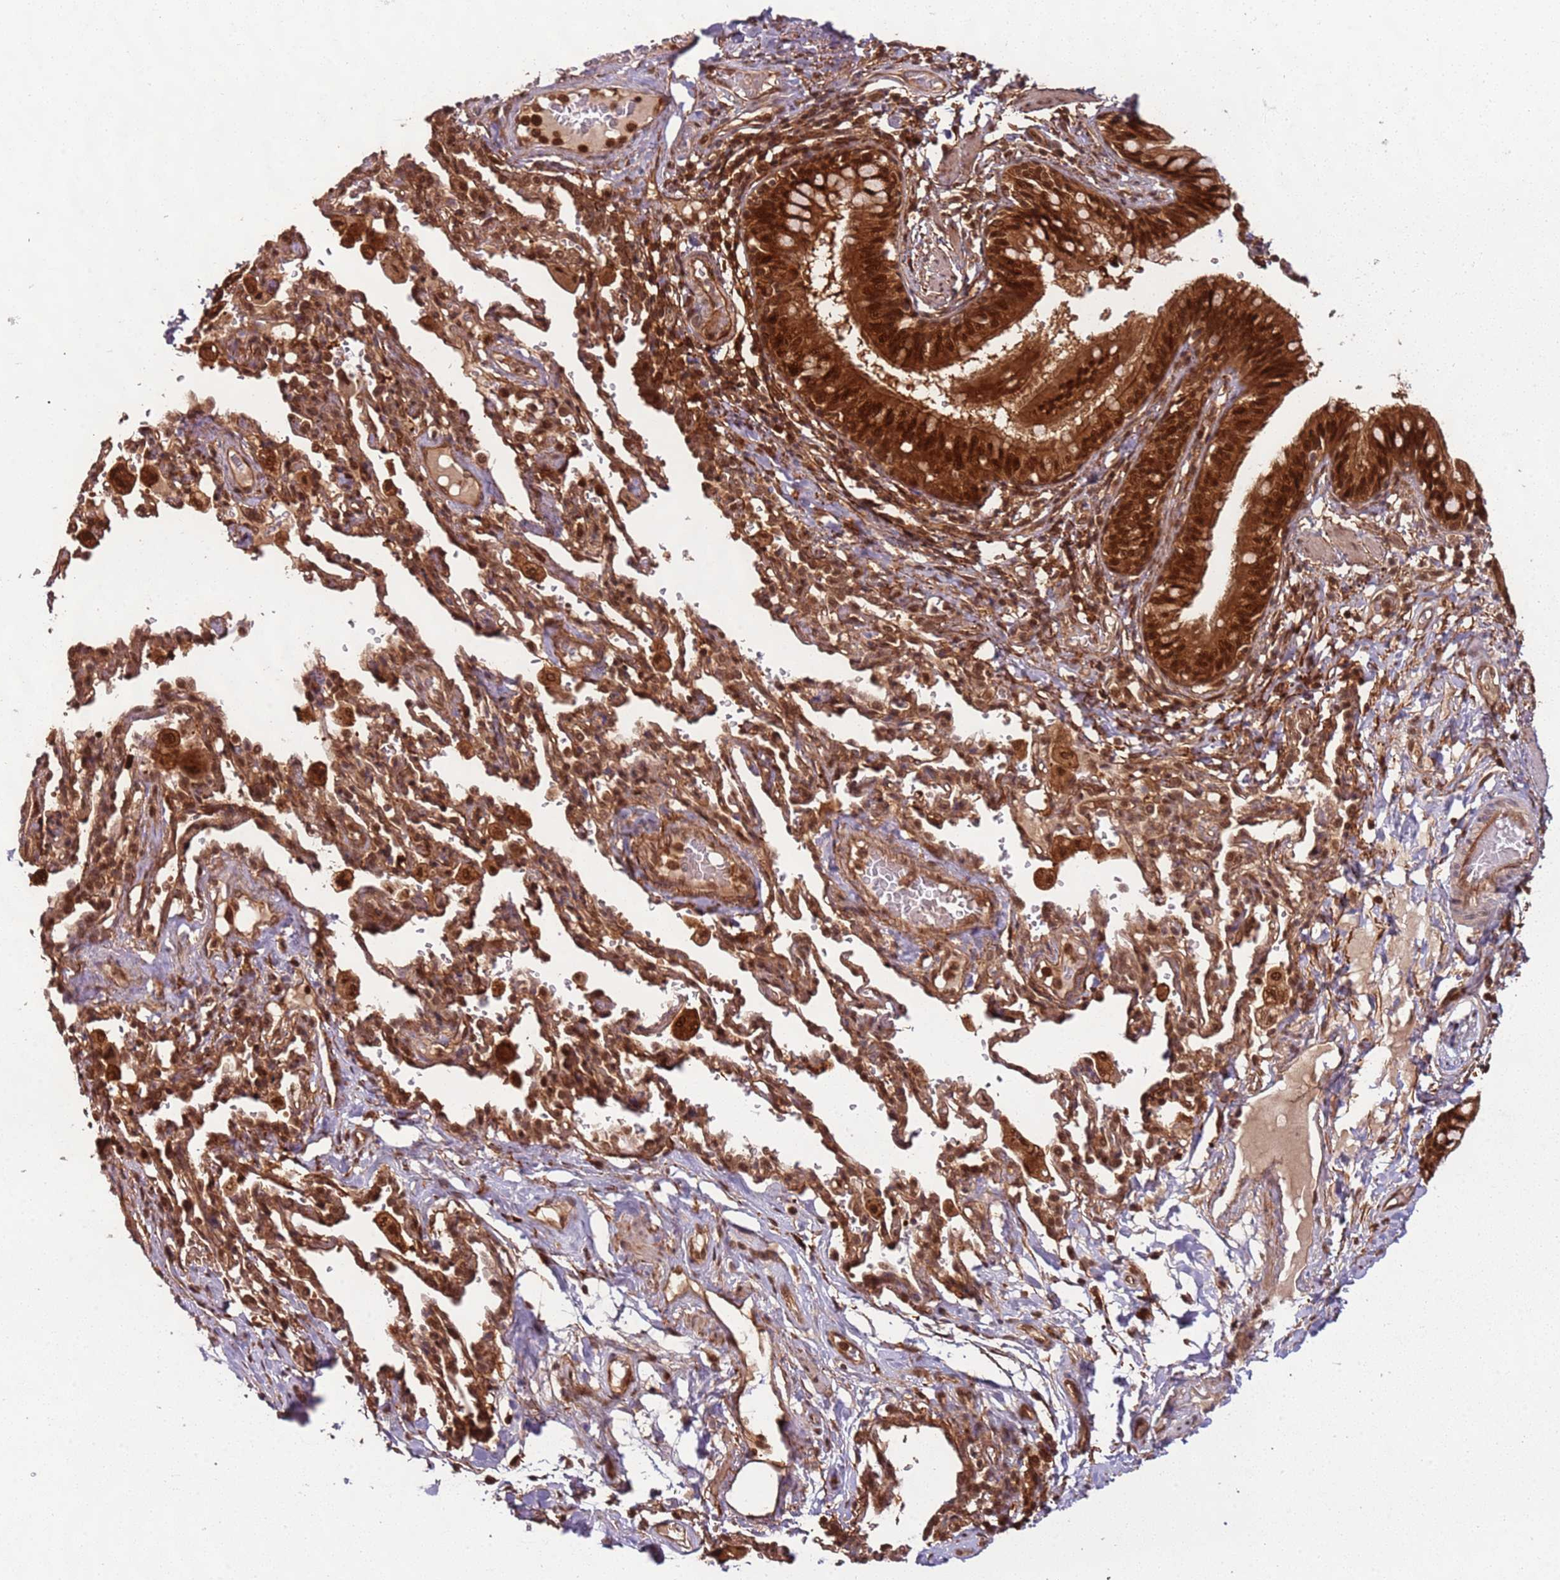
{"staining": {"intensity": "strong", "quantity": ">75%", "location": "cytoplasmic/membranous,nuclear"}, "tissue": "bronchus", "cell_type": "Respiratory epithelial cells", "image_type": "normal", "snomed": [{"axis": "morphology", "description": "Normal tissue, NOS"}, {"axis": "topography", "description": "Cartilage tissue"}, {"axis": "topography", "description": "Bronchus"}], "caption": "This photomicrograph shows normal bronchus stained with IHC to label a protein in brown. The cytoplasmic/membranous,nuclear of respiratory epithelial cells show strong positivity for the protein. Nuclei are counter-stained blue.", "gene": "PGLS", "patient": {"sex": "female", "age": 36}}